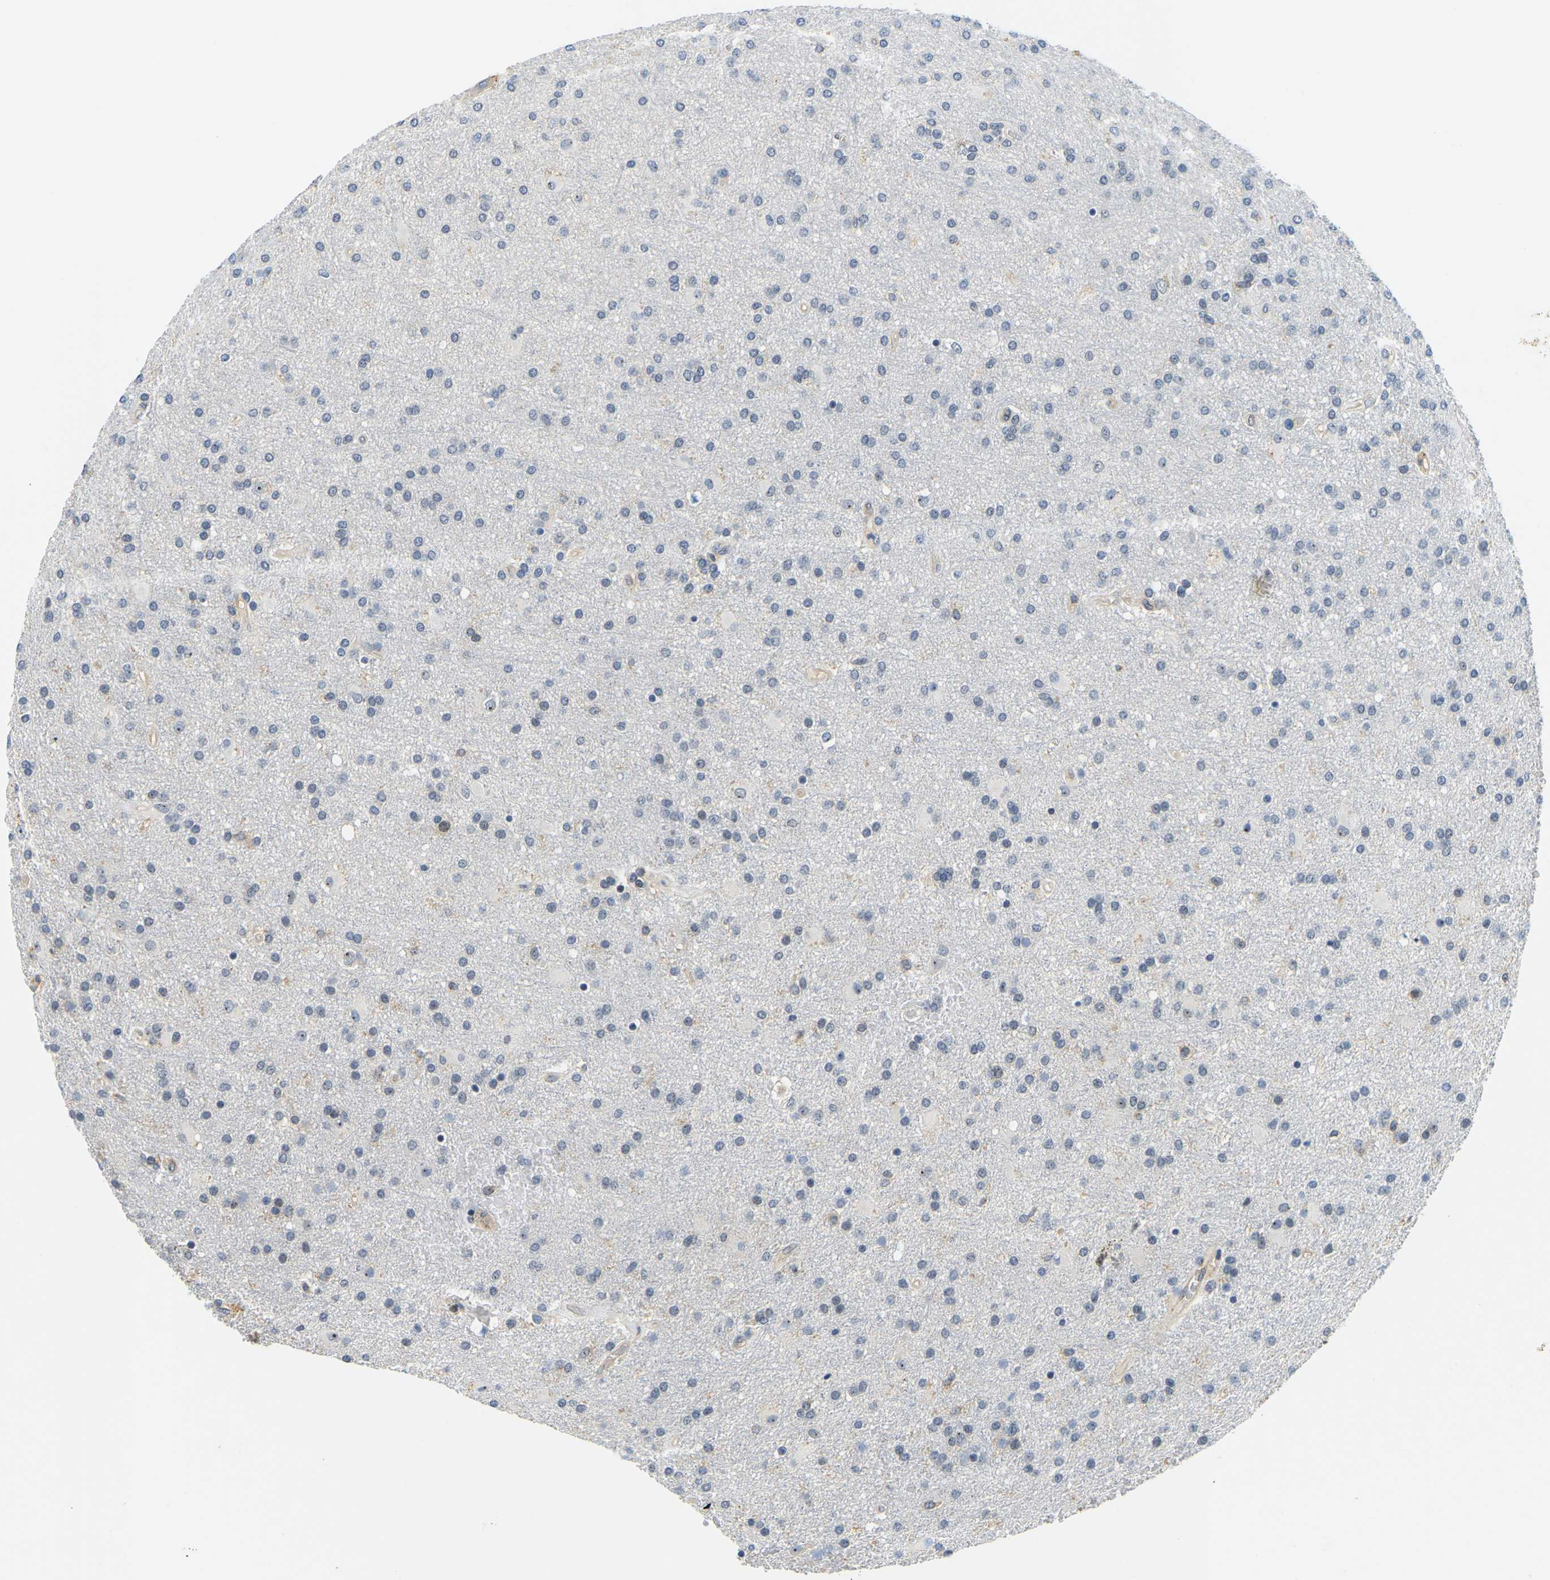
{"staining": {"intensity": "negative", "quantity": "none", "location": "none"}, "tissue": "glioma", "cell_type": "Tumor cells", "image_type": "cancer", "snomed": [{"axis": "morphology", "description": "Glioma, malignant, High grade"}, {"axis": "topography", "description": "Brain"}], "caption": "Immunohistochemistry (IHC) photomicrograph of human glioma stained for a protein (brown), which reveals no staining in tumor cells. (DAB IHC with hematoxylin counter stain).", "gene": "RRP1", "patient": {"sex": "male", "age": 72}}